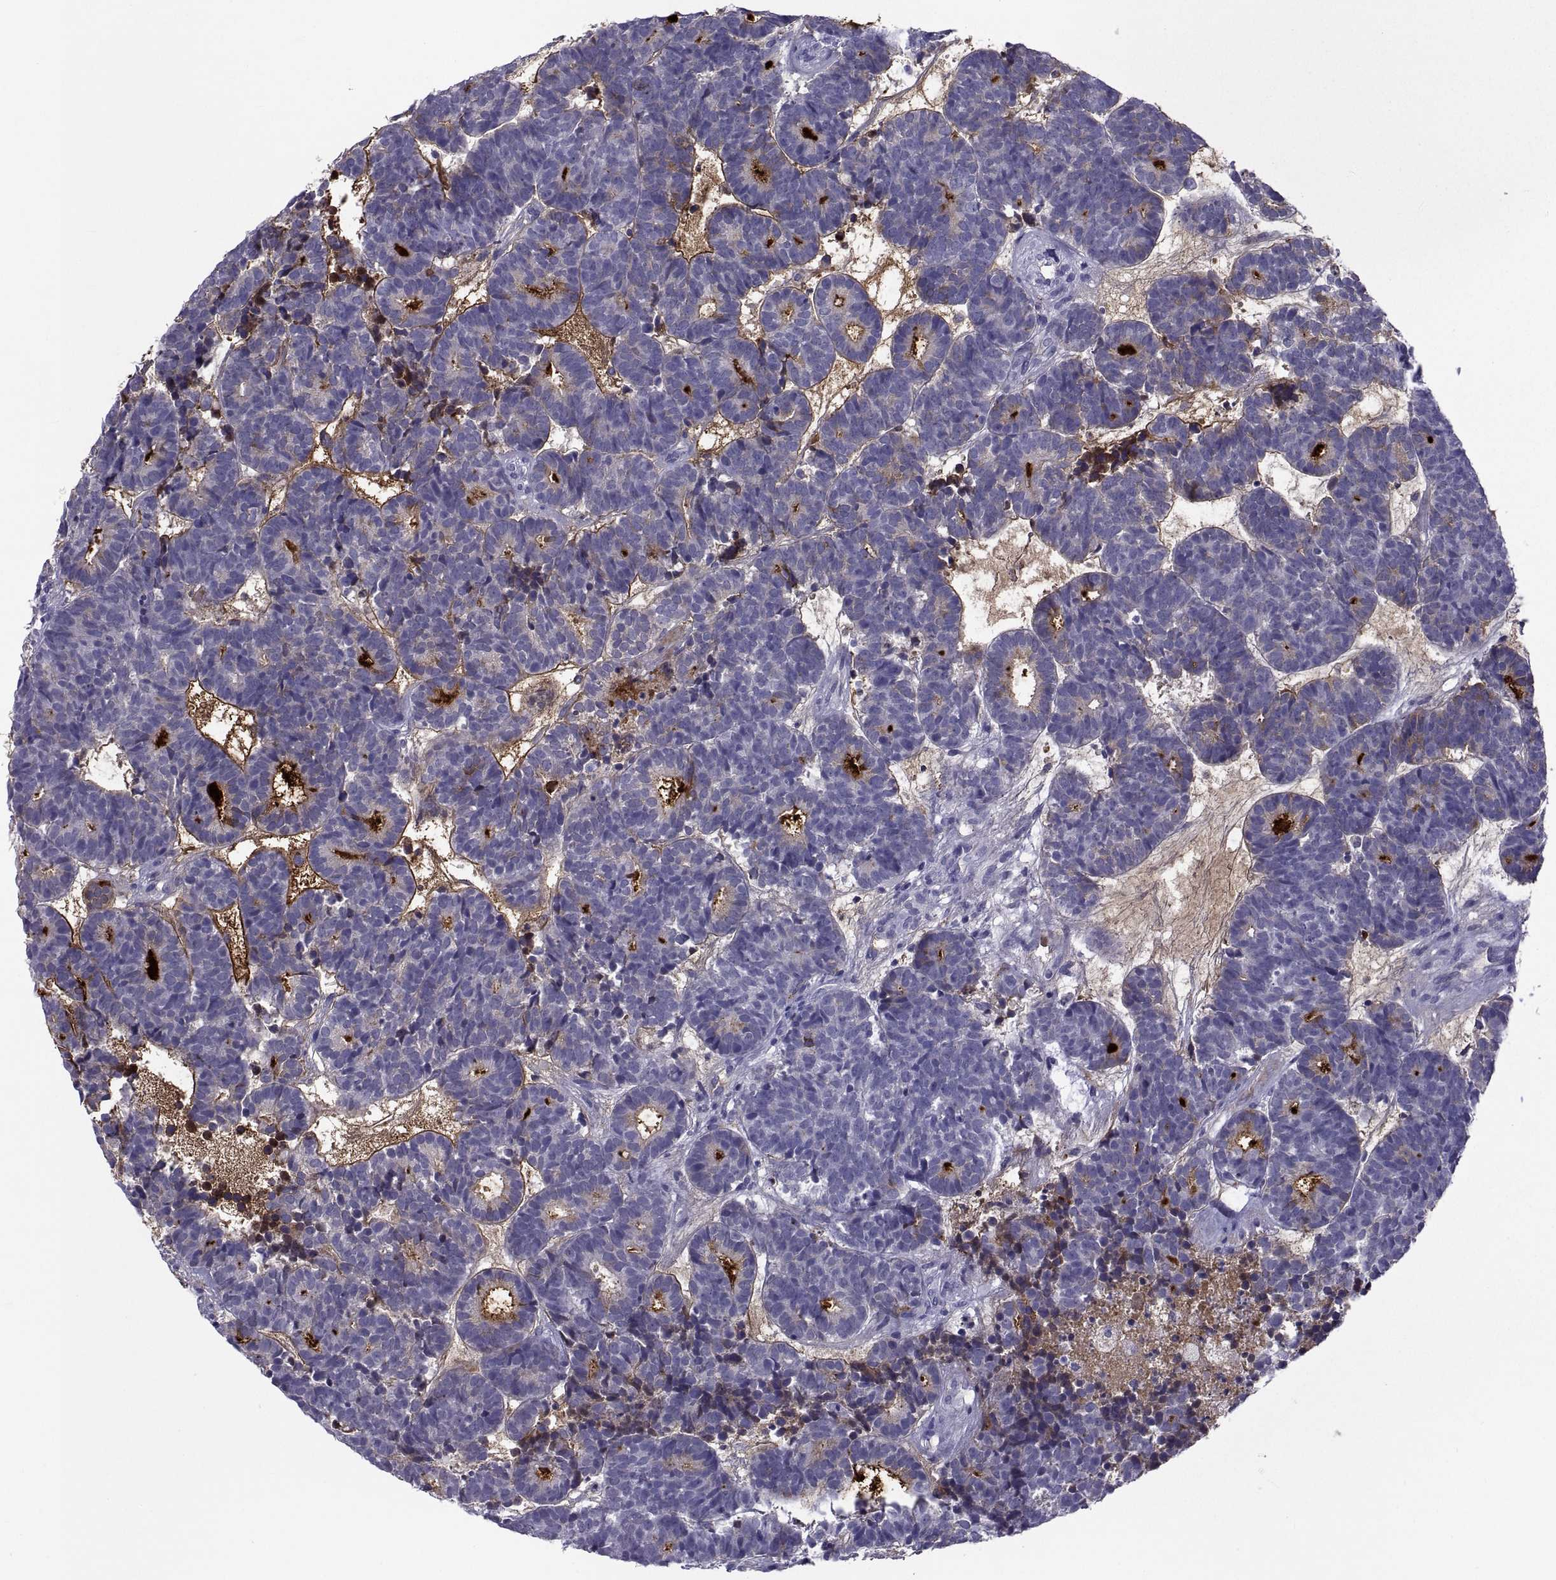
{"staining": {"intensity": "negative", "quantity": "none", "location": "none"}, "tissue": "head and neck cancer", "cell_type": "Tumor cells", "image_type": "cancer", "snomed": [{"axis": "morphology", "description": "Adenocarcinoma, NOS"}, {"axis": "topography", "description": "Head-Neck"}], "caption": "Head and neck cancer (adenocarcinoma) was stained to show a protein in brown. There is no significant positivity in tumor cells.", "gene": "NPTX2", "patient": {"sex": "female", "age": 81}}